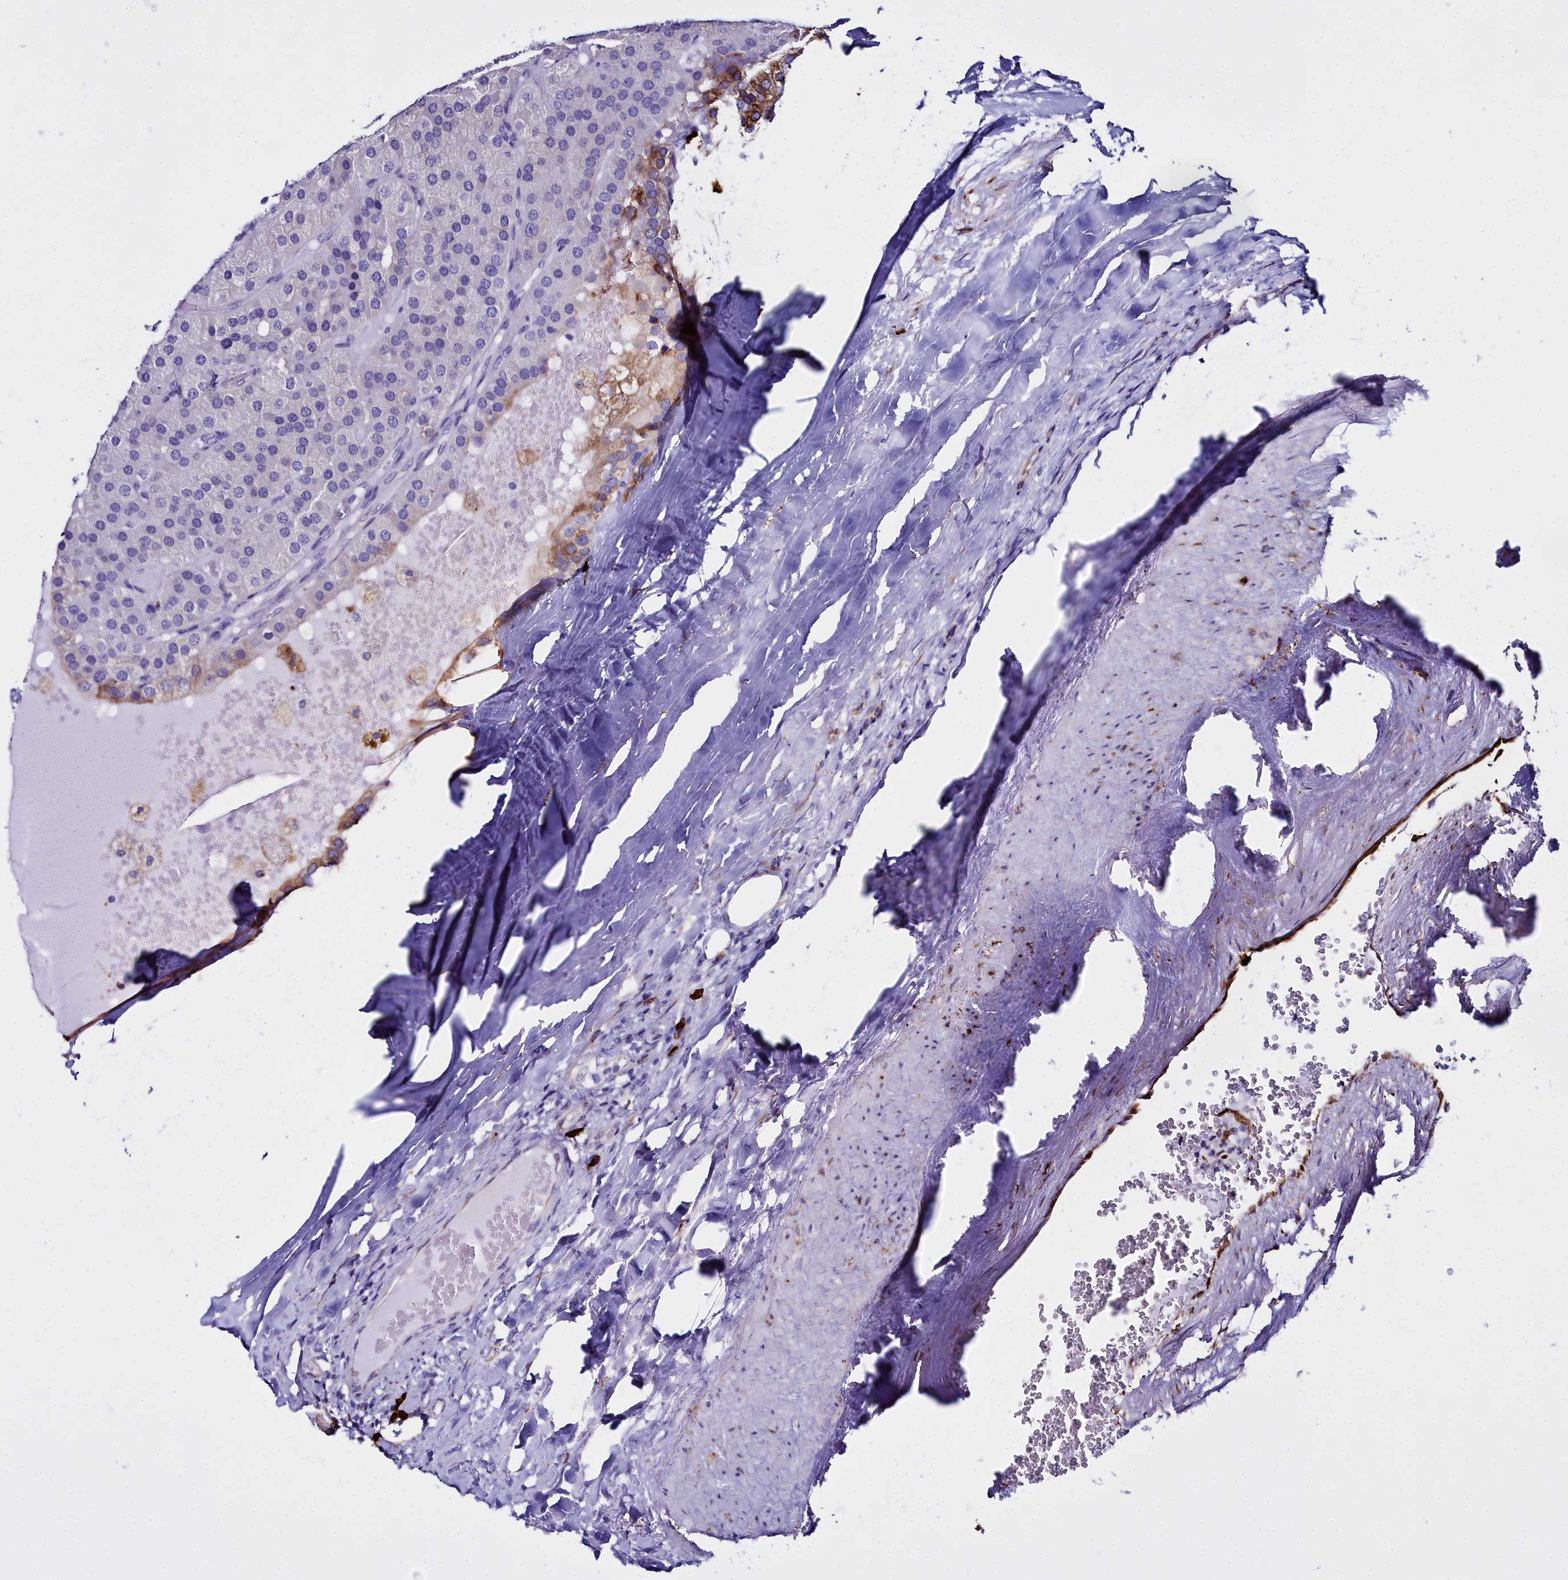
{"staining": {"intensity": "negative", "quantity": "none", "location": "none"}, "tissue": "parathyroid gland", "cell_type": "Glandular cells", "image_type": "normal", "snomed": [{"axis": "morphology", "description": "Normal tissue, NOS"}, {"axis": "morphology", "description": "Adenoma, NOS"}, {"axis": "topography", "description": "Parathyroid gland"}], "caption": "High magnification brightfield microscopy of normal parathyroid gland stained with DAB (3,3'-diaminobenzidine) (brown) and counterstained with hematoxylin (blue): glandular cells show no significant staining. (DAB immunohistochemistry (IHC), high magnification).", "gene": "TXNDC5", "patient": {"sex": "female", "age": 86}}